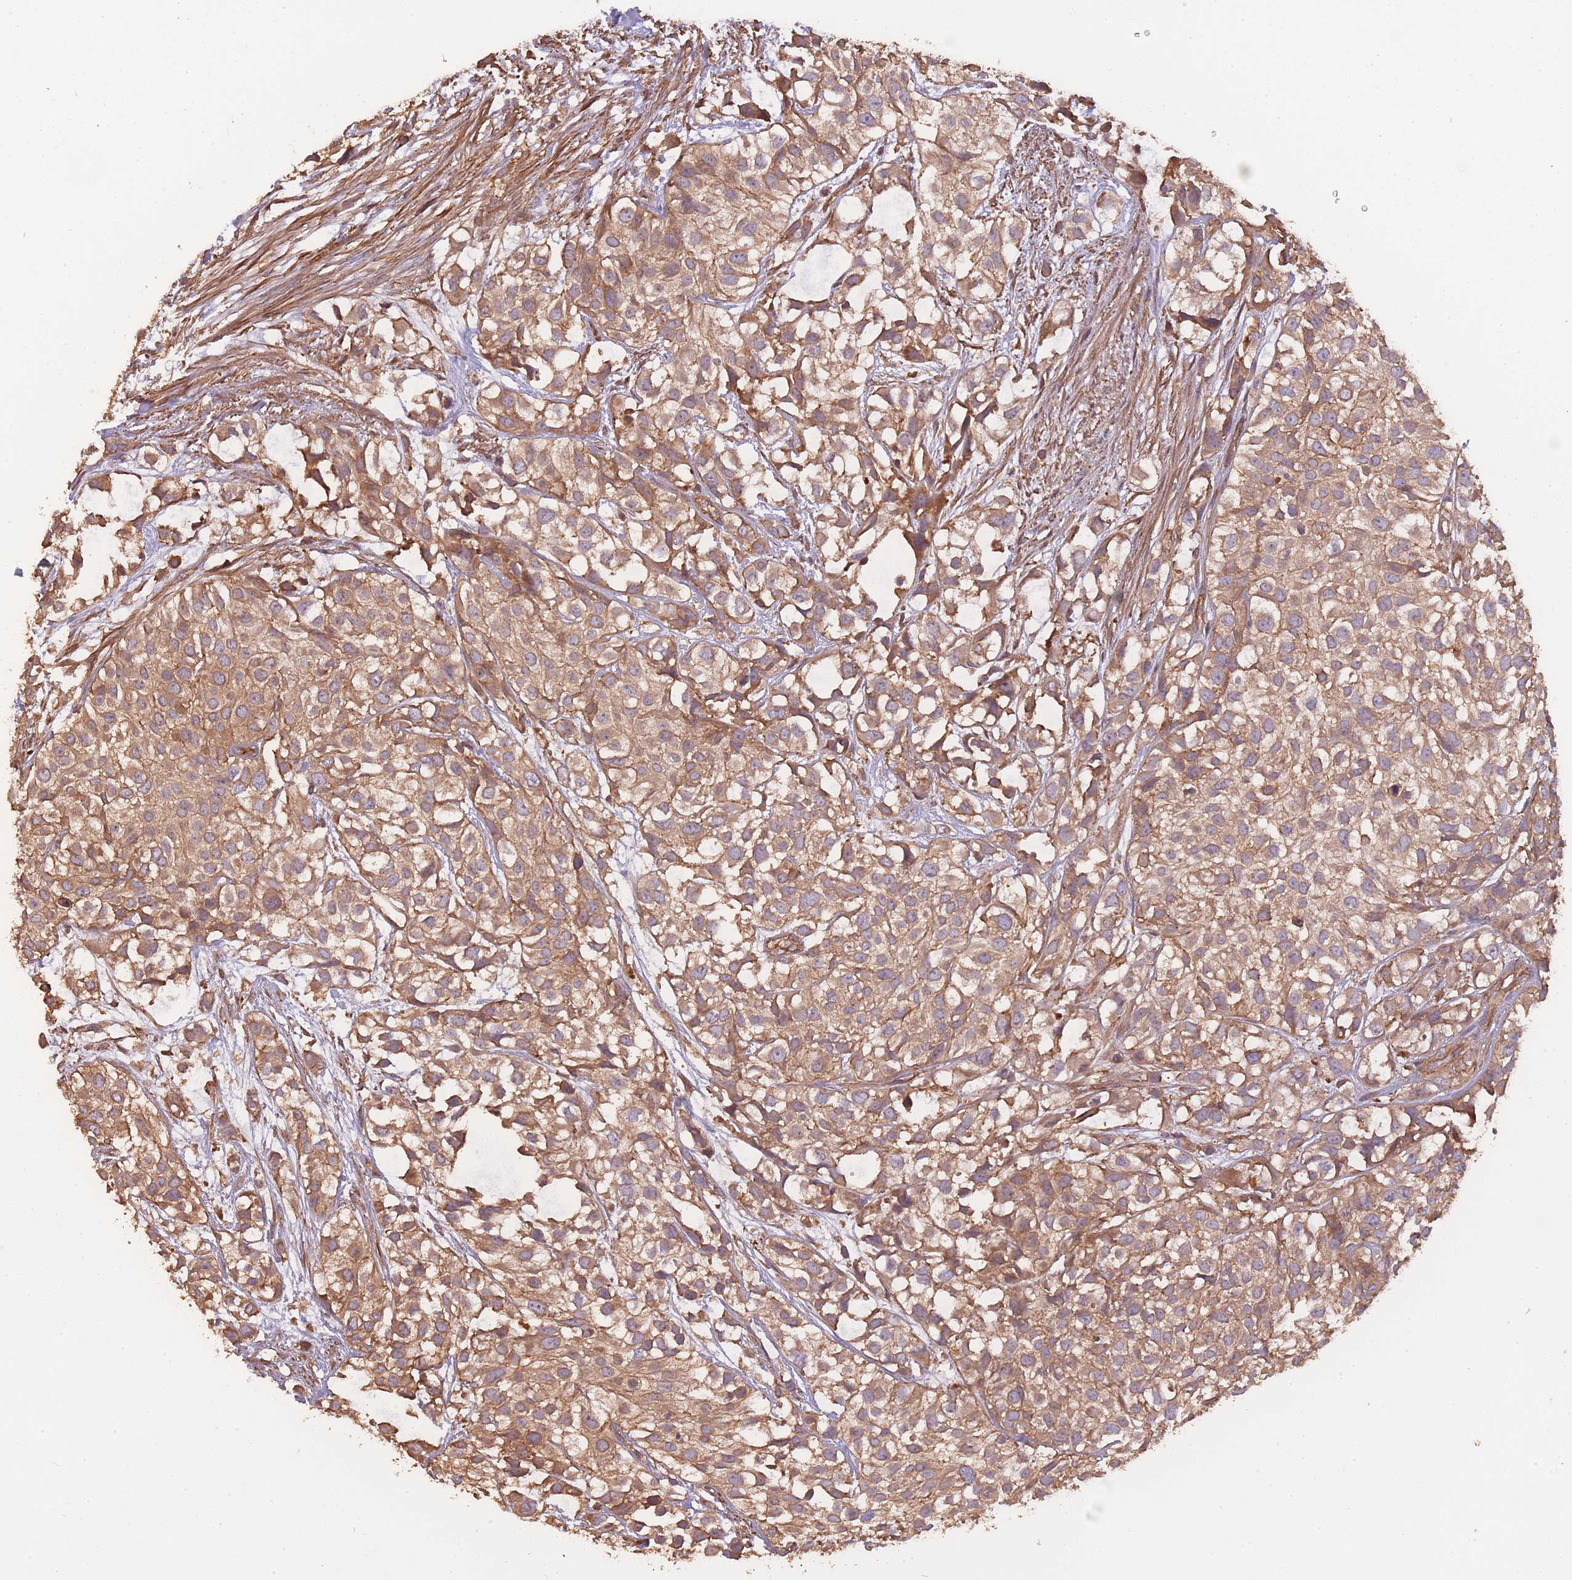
{"staining": {"intensity": "moderate", "quantity": ">75%", "location": "cytoplasmic/membranous"}, "tissue": "urothelial cancer", "cell_type": "Tumor cells", "image_type": "cancer", "snomed": [{"axis": "morphology", "description": "Urothelial carcinoma, High grade"}, {"axis": "topography", "description": "Urinary bladder"}], "caption": "The image demonstrates a brown stain indicating the presence of a protein in the cytoplasmic/membranous of tumor cells in urothelial cancer. The protein of interest is shown in brown color, while the nuclei are stained blue.", "gene": "ARMH3", "patient": {"sex": "male", "age": 56}}